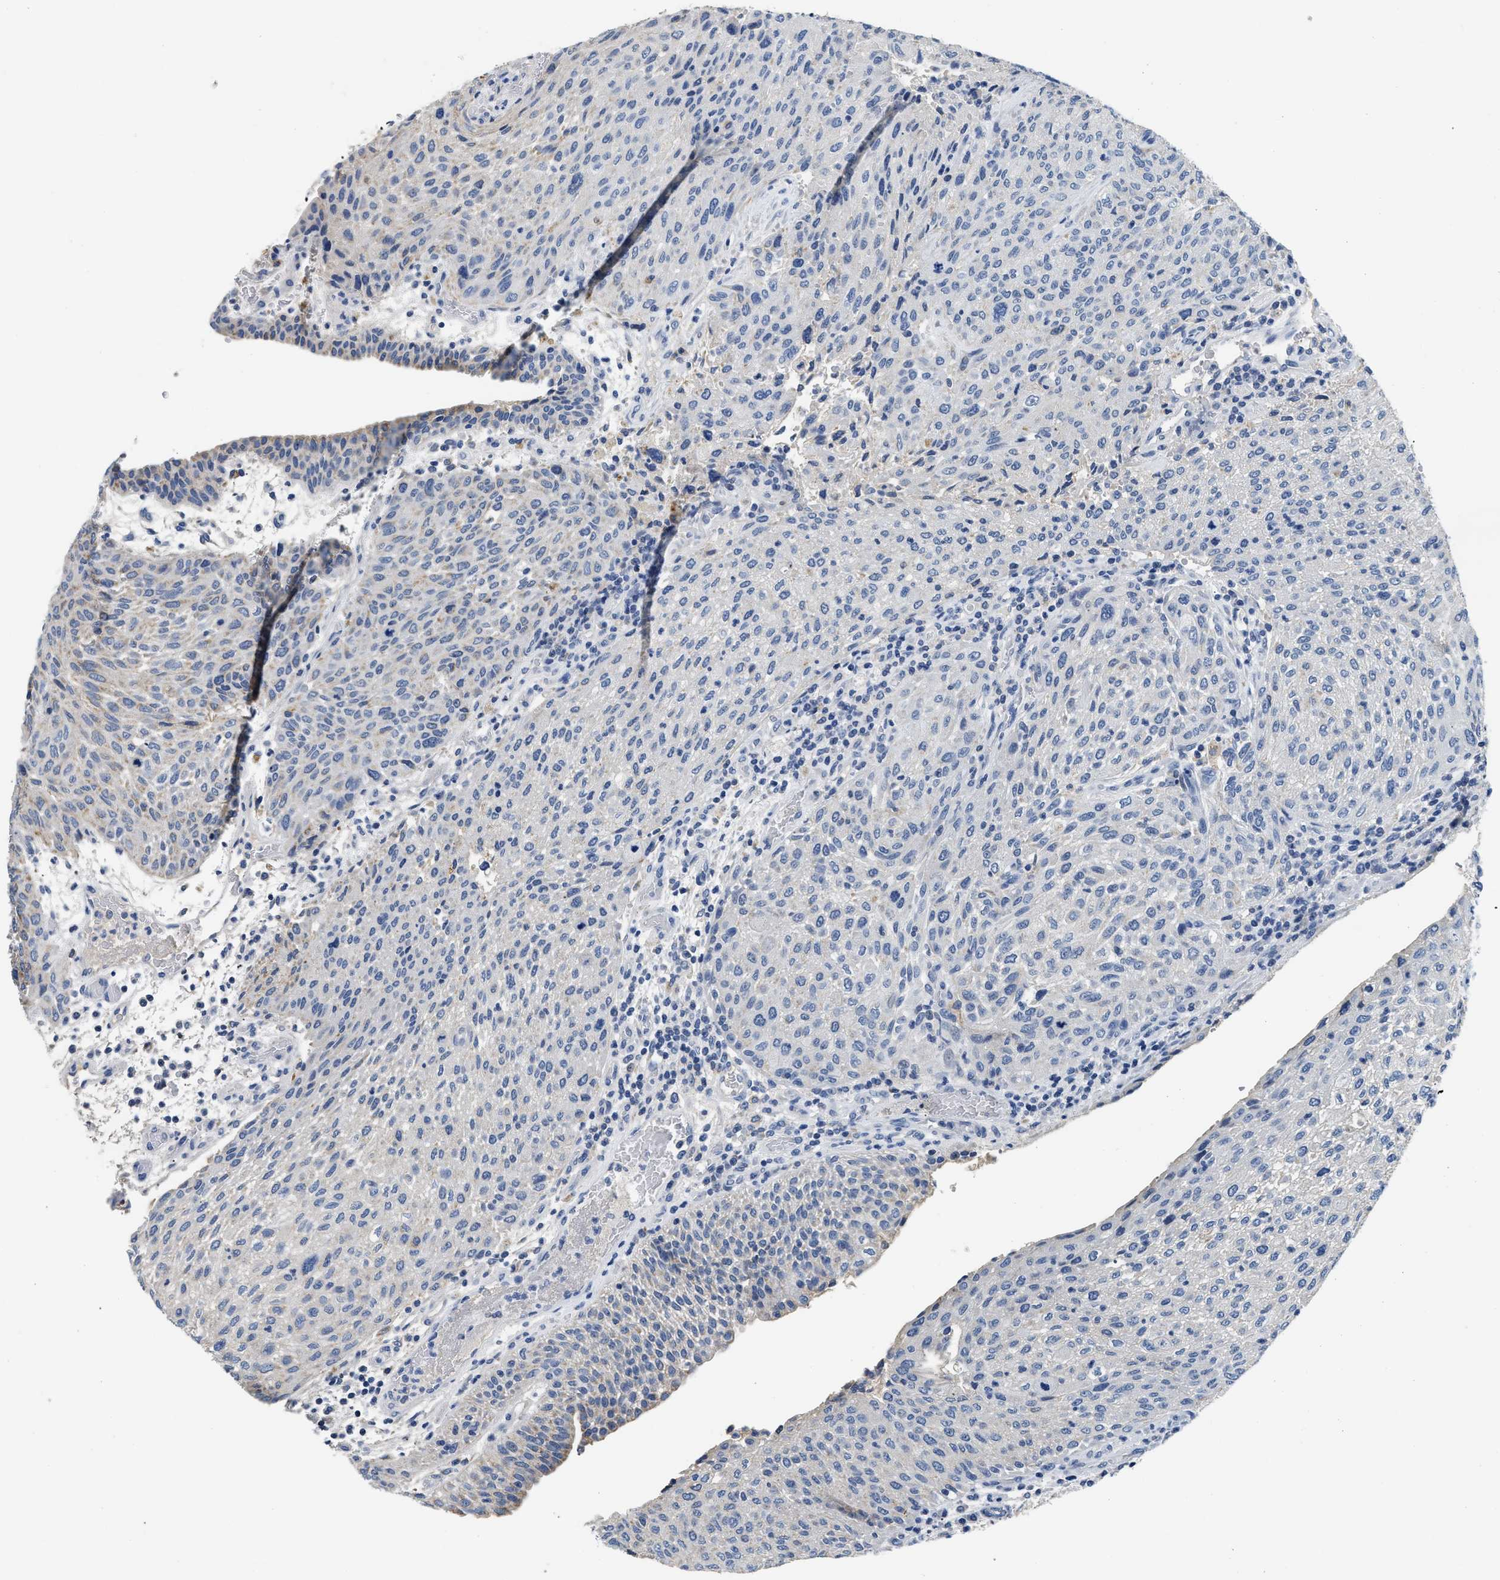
{"staining": {"intensity": "negative", "quantity": "none", "location": "none"}, "tissue": "urothelial cancer", "cell_type": "Tumor cells", "image_type": "cancer", "snomed": [{"axis": "morphology", "description": "Urothelial carcinoma, Low grade"}, {"axis": "morphology", "description": "Urothelial carcinoma, High grade"}, {"axis": "topography", "description": "Urinary bladder"}], "caption": "There is no significant expression in tumor cells of low-grade urothelial carcinoma. (Brightfield microscopy of DAB (3,3'-diaminobenzidine) immunohistochemistry (IHC) at high magnification).", "gene": "PCK2", "patient": {"sex": "male", "age": 35}}